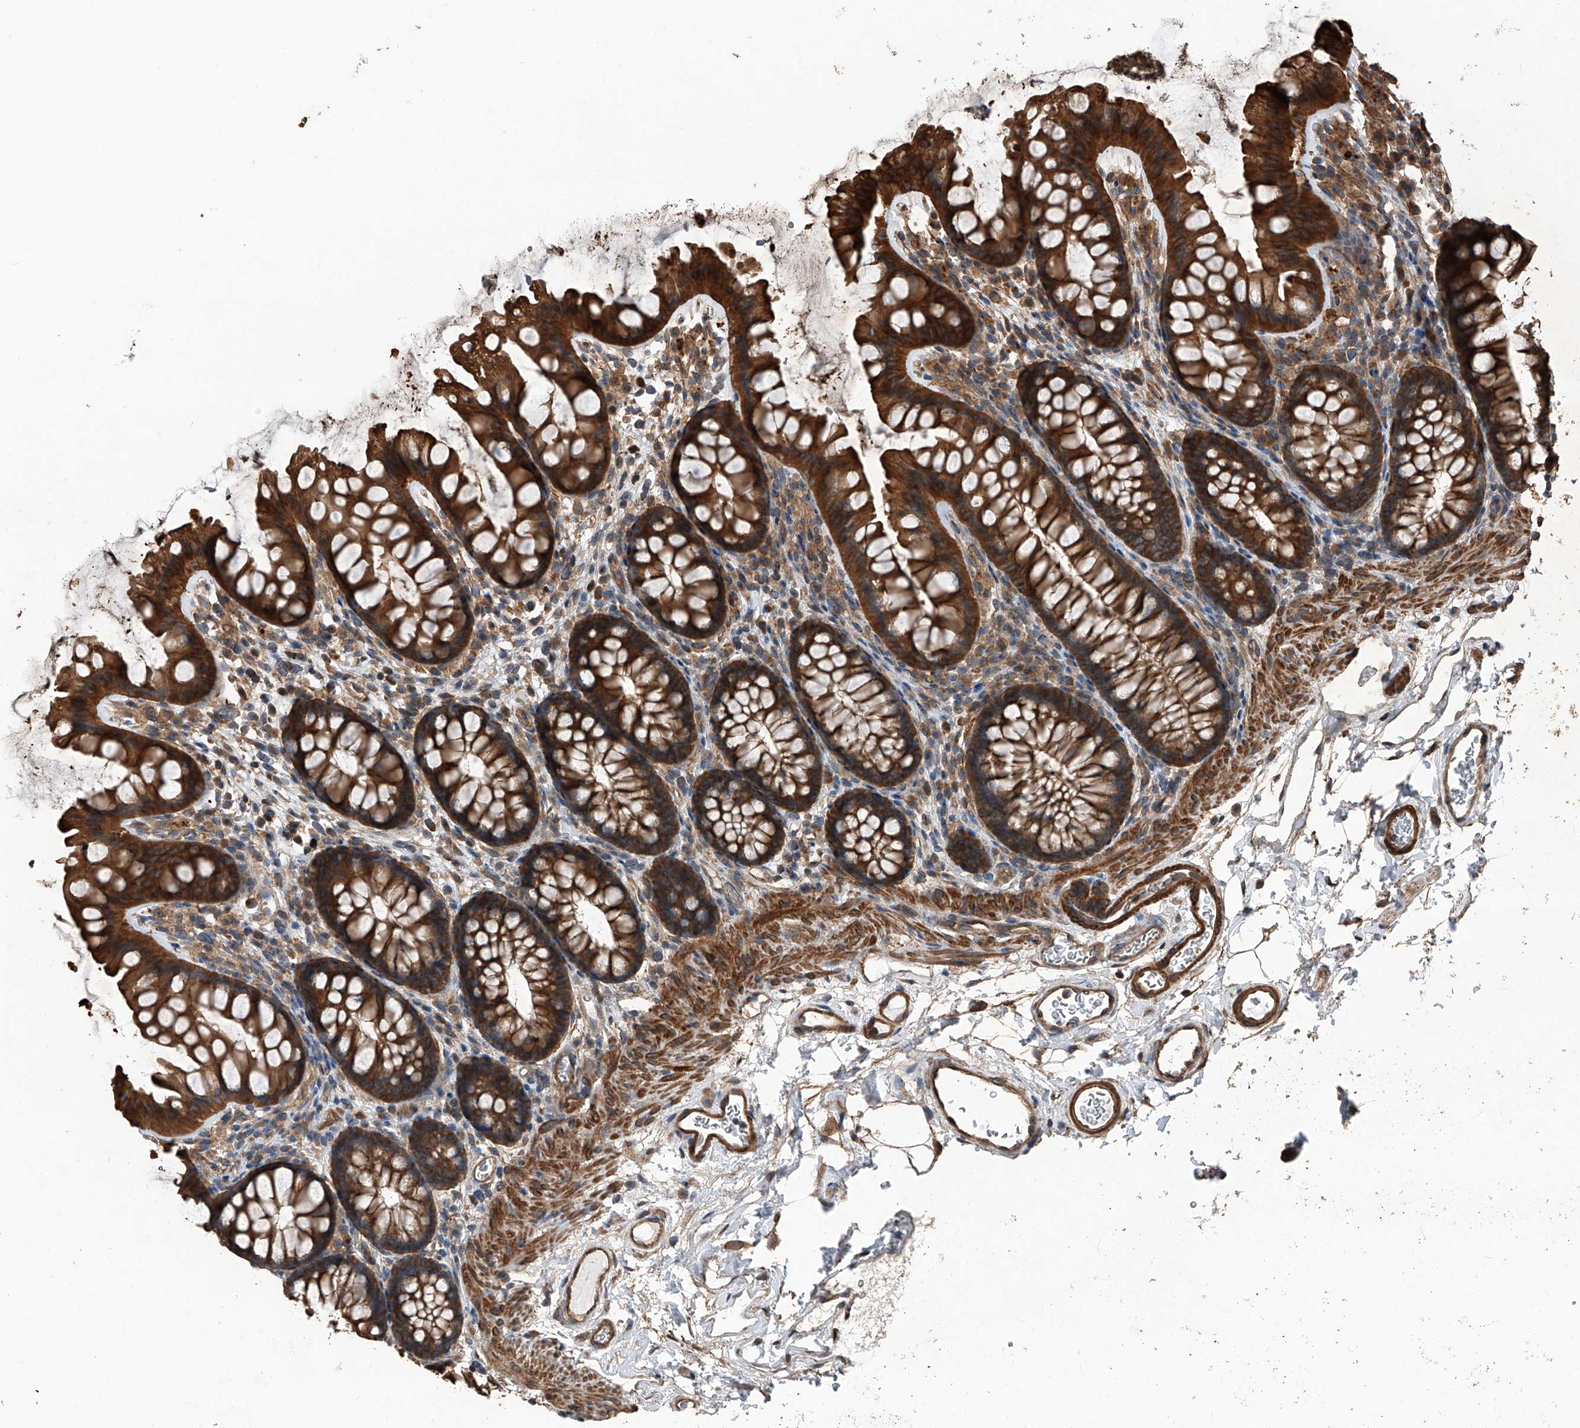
{"staining": {"intensity": "strong", "quantity": ">75%", "location": "cytoplasmic/membranous"}, "tissue": "colon", "cell_type": "Endothelial cells", "image_type": "normal", "snomed": [{"axis": "morphology", "description": "Normal tissue, NOS"}, {"axis": "topography", "description": "Colon"}], "caption": "The photomicrograph reveals immunohistochemical staining of unremarkable colon. There is strong cytoplasmic/membranous expression is present in approximately >75% of endothelial cells.", "gene": "KCNJ2", "patient": {"sex": "female", "age": 62}}